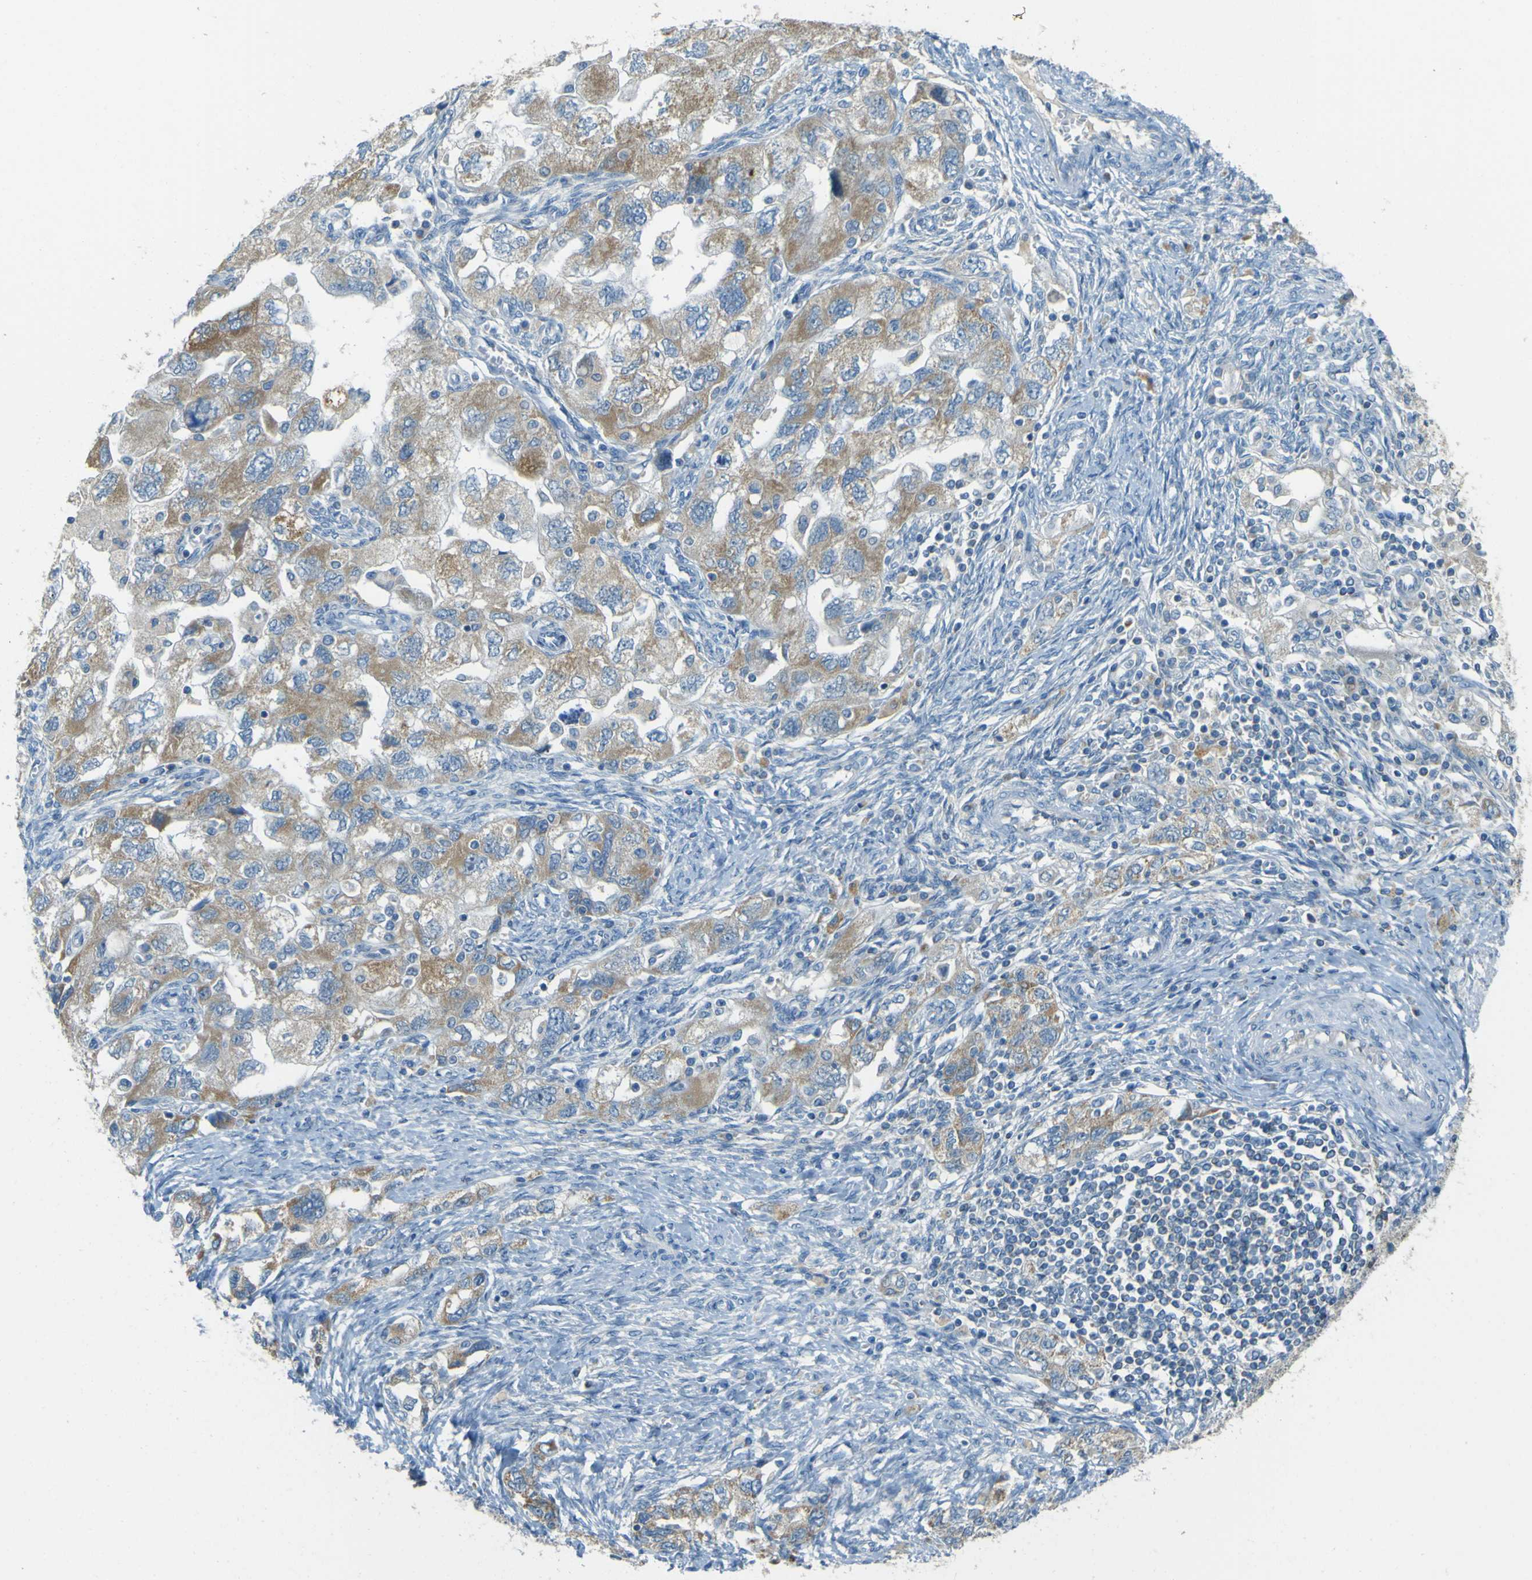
{"staining": {"intensity": "weak", "quantity": ">75%", "location": "cytoplasmic/membranous"}, "tissue": "ovarian cancer", "cell_type": "Tumor cells", "image_type": "cancer", "snomed": [{"axis": "morphology", "description": "Carcinoma, NOS"}, {"axis": "morphology", "description": "Cystadenocarcinoma, serous, NOS"}, {"axis": "topography", "description": "Ovary"}], "caption": "Weak cytoplasmic/membranous protein expression is appreciated in about >75% of tumor cells in serous cystadenocarcinoma (ovarian).", "gene": "FKTN", "patient": {"sex": "female", "age": 69}}